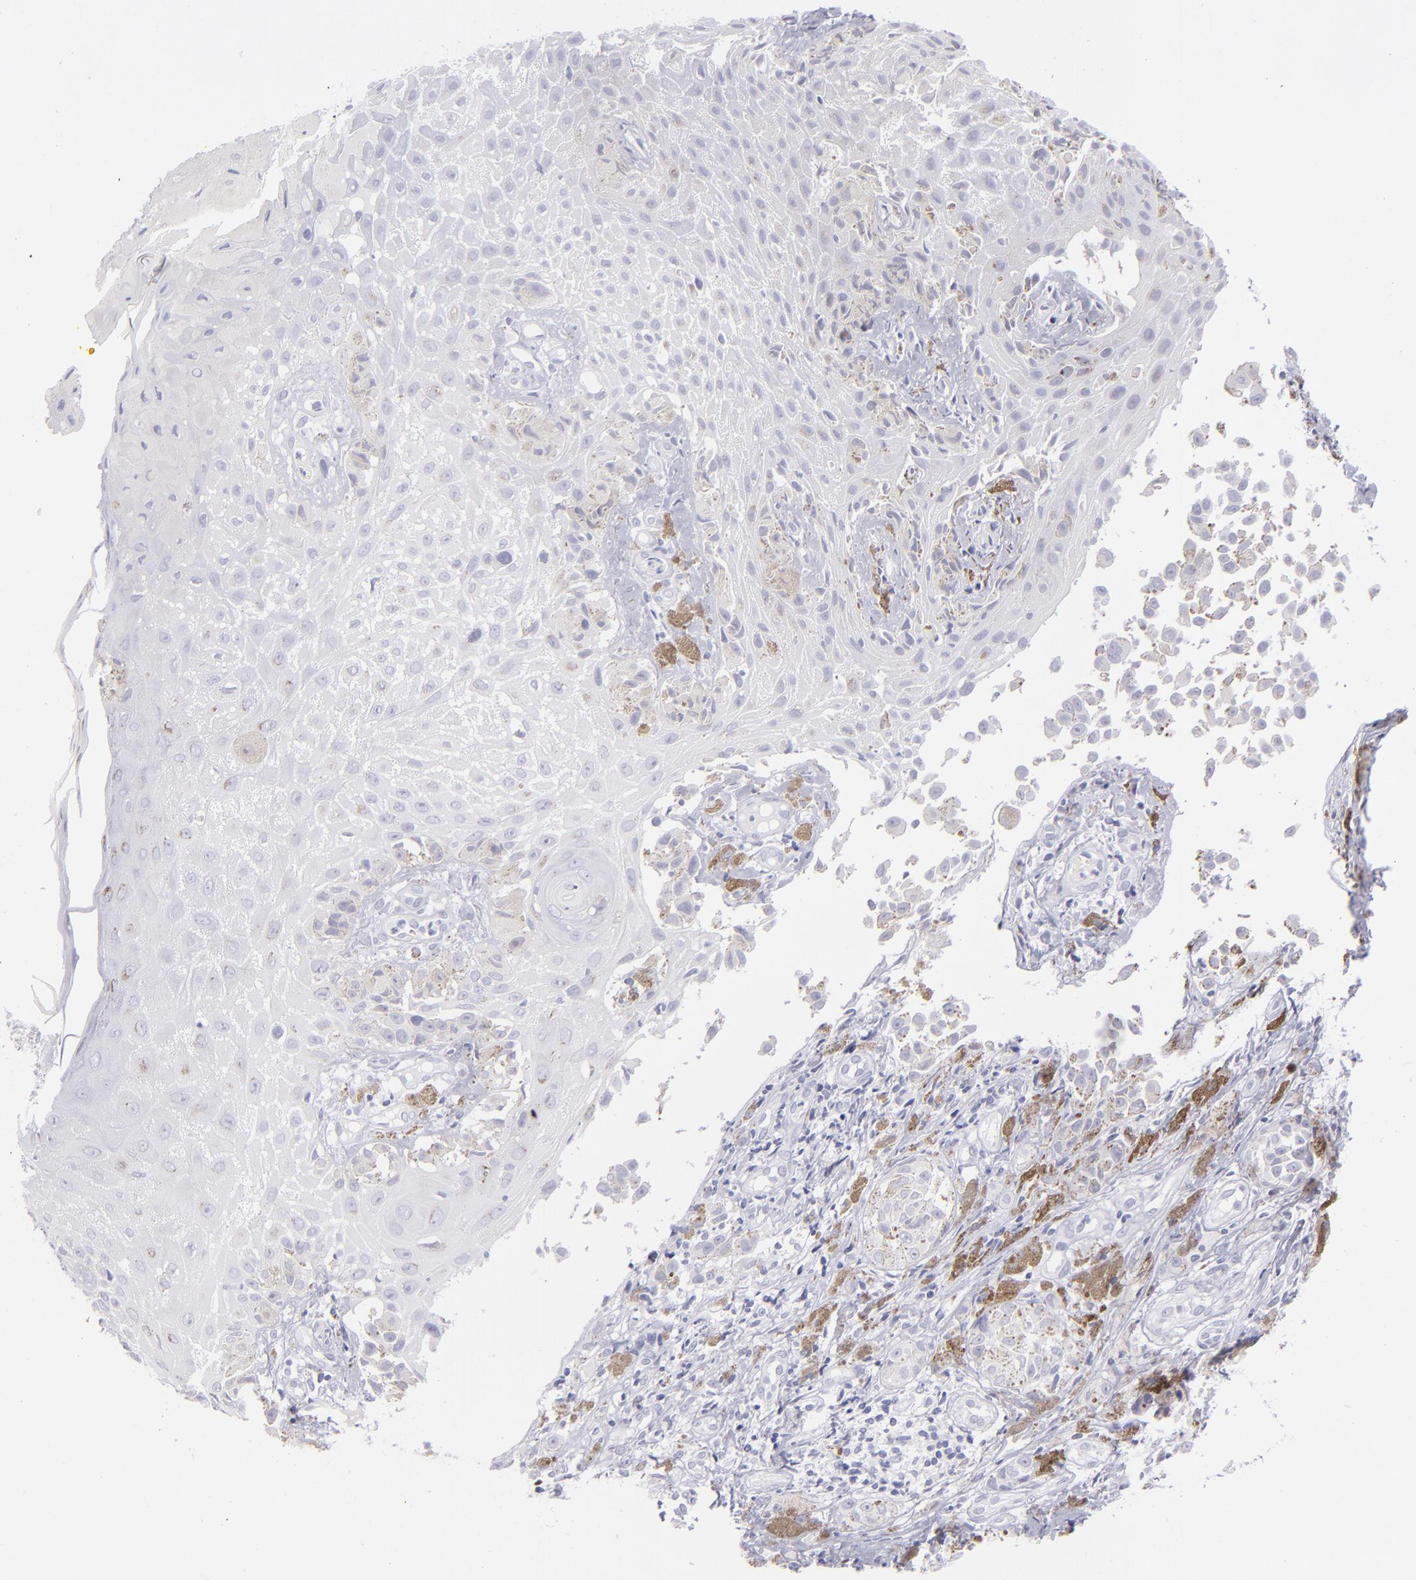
{"staining": {"intensity": "negative", "quantity": "none", "location": "none"}, "tissue": "melanoma", "cell_type": "Tumor cells", "image_type": "cancer", "snomed": [{"axis": "morphology", "description": "Malignant melanoma, NOS"}, {"axis": "topography", "description": "Skin"}], "caption": "Tumor cells show no significant protein expression in melanoma. The staining was performed using DAB to visualize the protein expression in brown, while the nuclei were stained in blue with hematoxylin (Magnification: 20x).", "gene": "CD22", "patient": {"sex": "male", "age": 67}}